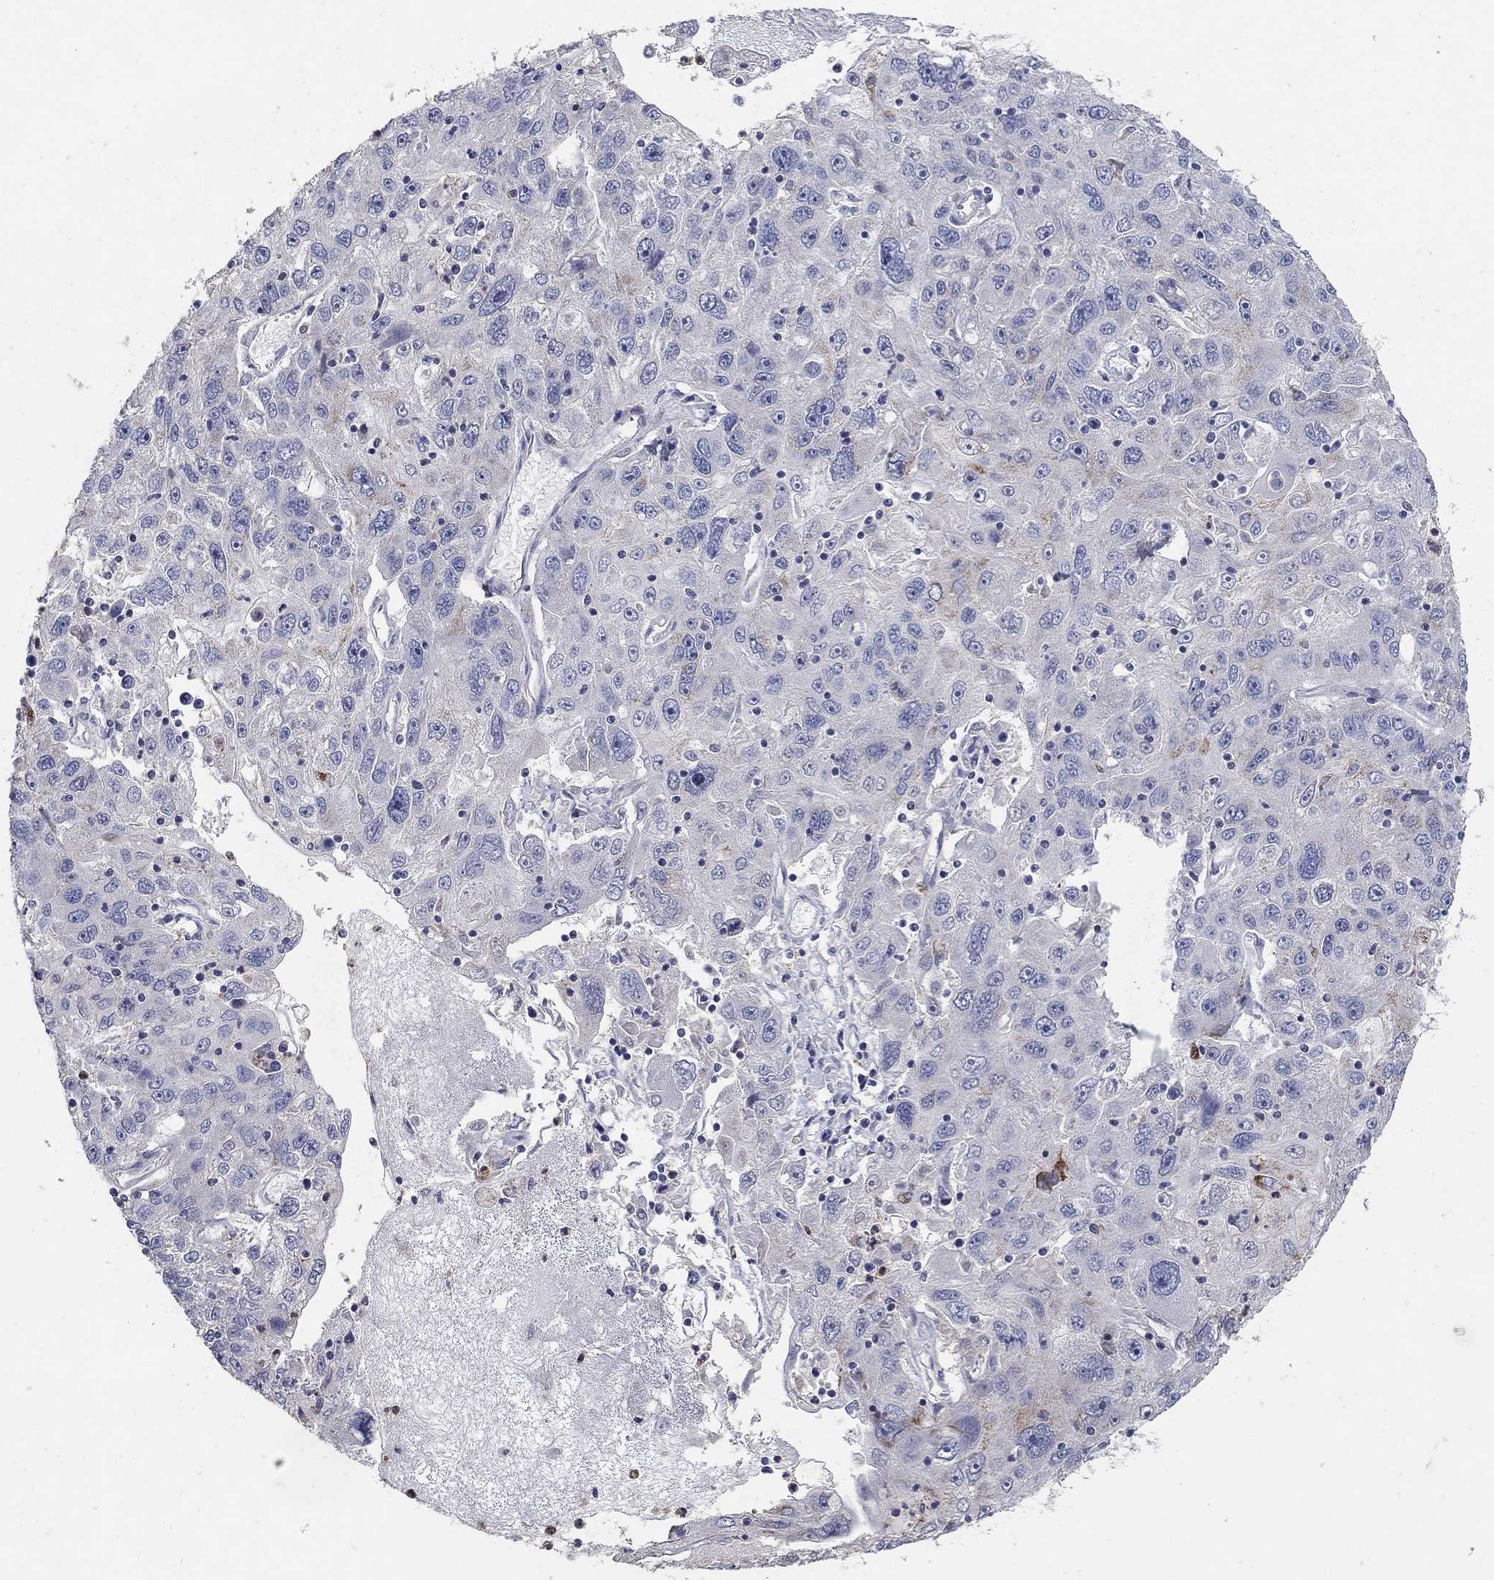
{"staining": {"intensity": "moderate", "quantity": "<25%", "location": "cytoplasmic/membranous"}, "tissue": "stomach cancer", "cell_type": "Tumor cells", "image_type": "cancer", "snomed": [{"axis": "morphology", "description": "Adenocarcinoma, NOS"}, {"axis": "topography", "description": "Stomach"}], "caption": "An IHC histopathology image of neoplastic tissue is shown. Protein staining in brown shows moderate cytoplasmic/membranous positivity in adenocarcinoma (stomach) within tumor cells.", "gene": "HMX2", "patient": {"sex": "male", "age": 56}}